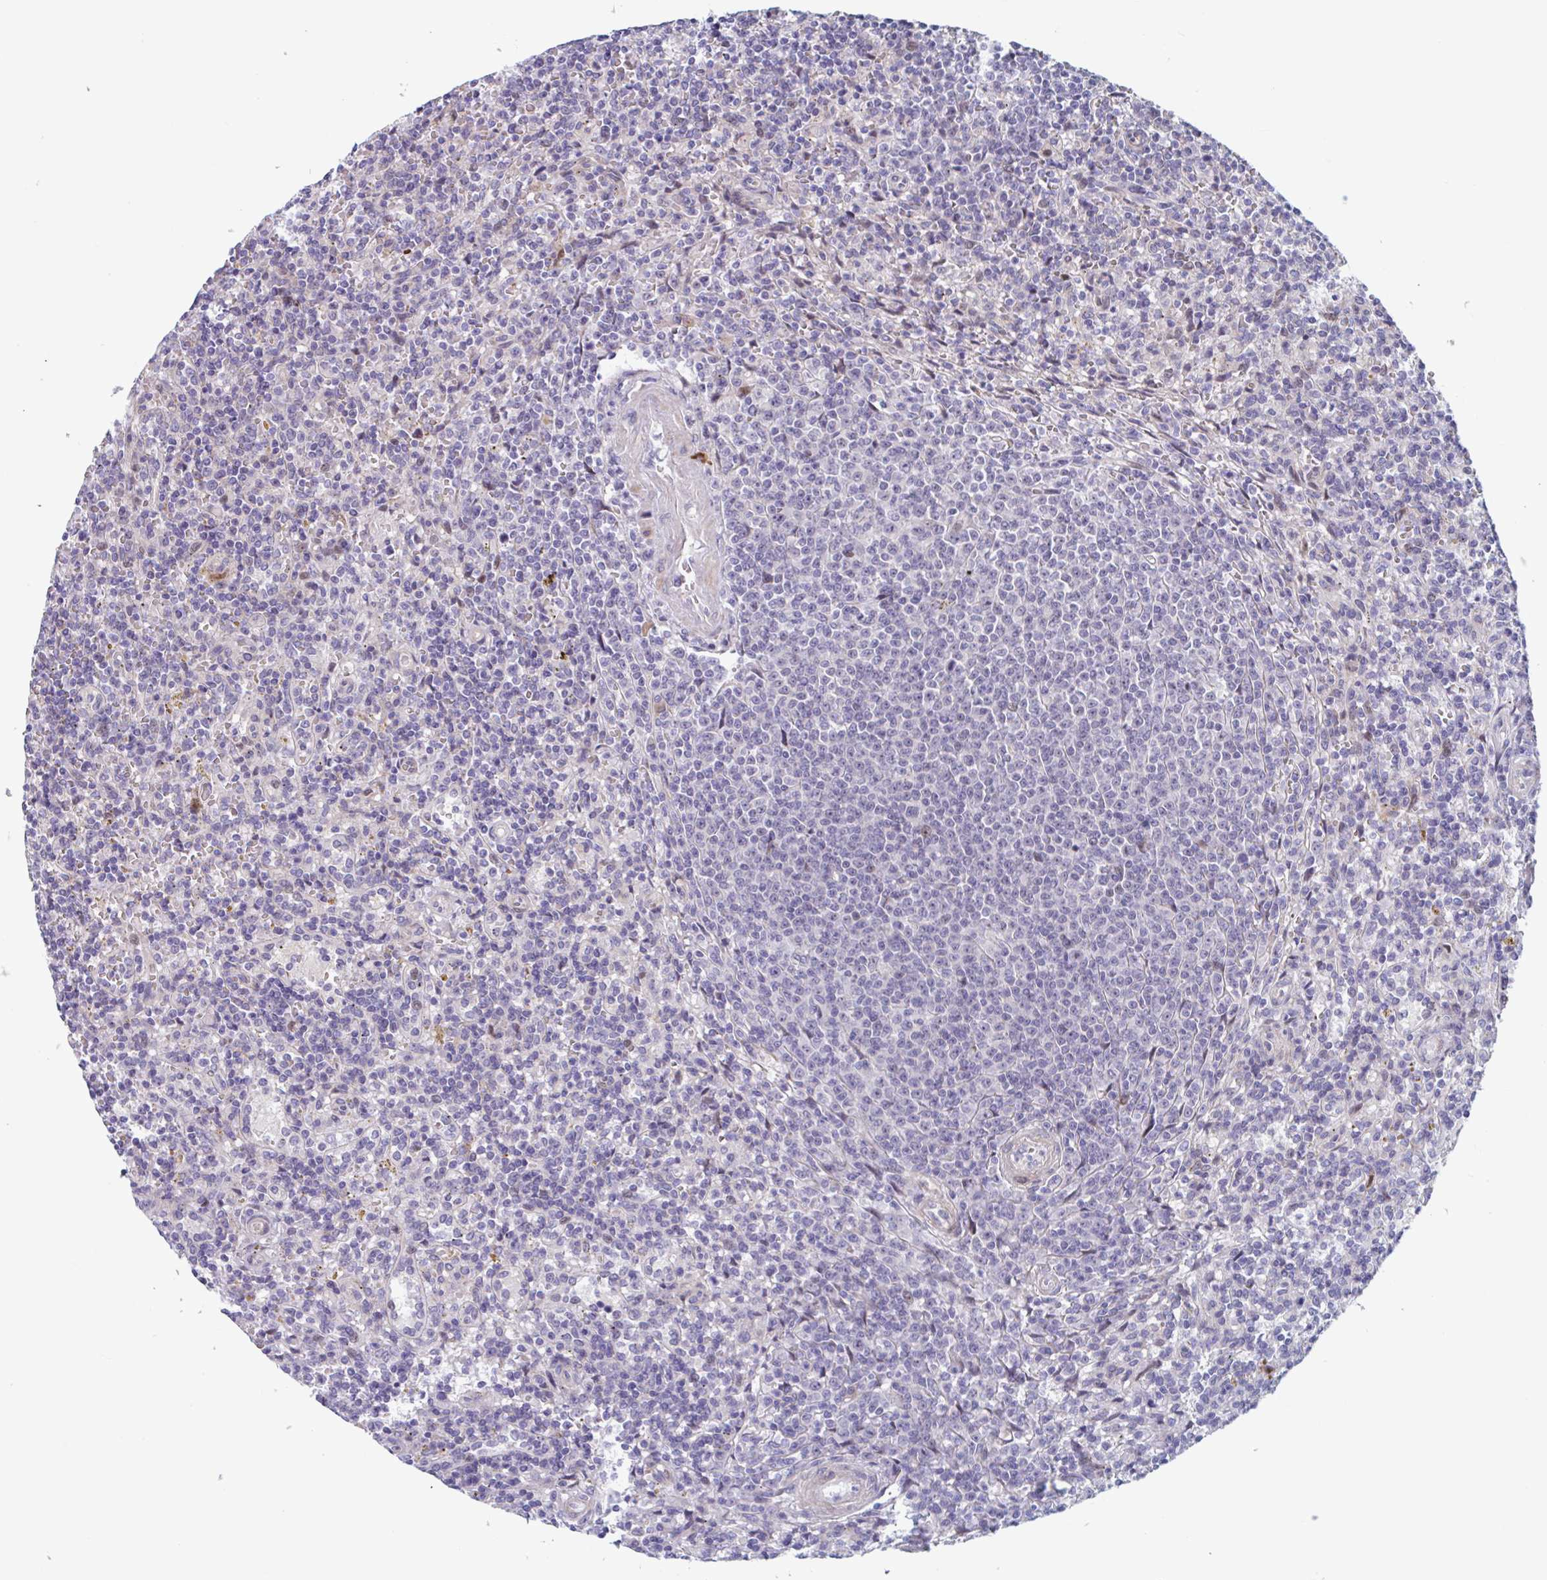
{"staining": {"intensity": "negative", "quantity": "none", "location": "none"}, "tissue": "lymphoma", "cell_type": "Tumor cells", "image_type": "cancer", "snomed": [{"axis": "morphology", "description": "Malignant lymphoma, non-Hodgkin's type, Low grade"}, {"axis": "topography", "description": "Spleen"}], "caption": "Low-grade malignant lymphoma, non-Hodgkin's type was stained to show a protein in brown. There is no significant expression in tumor cells. (Stains: DAB (3,3'-diaminobenzidine) immunohistochemistry with hematoxylin counter stain, Microscopy: brightfield microscopy at high magnification).", "gene": "DUXA", "patient": {"sex": "male", "age": 67}}